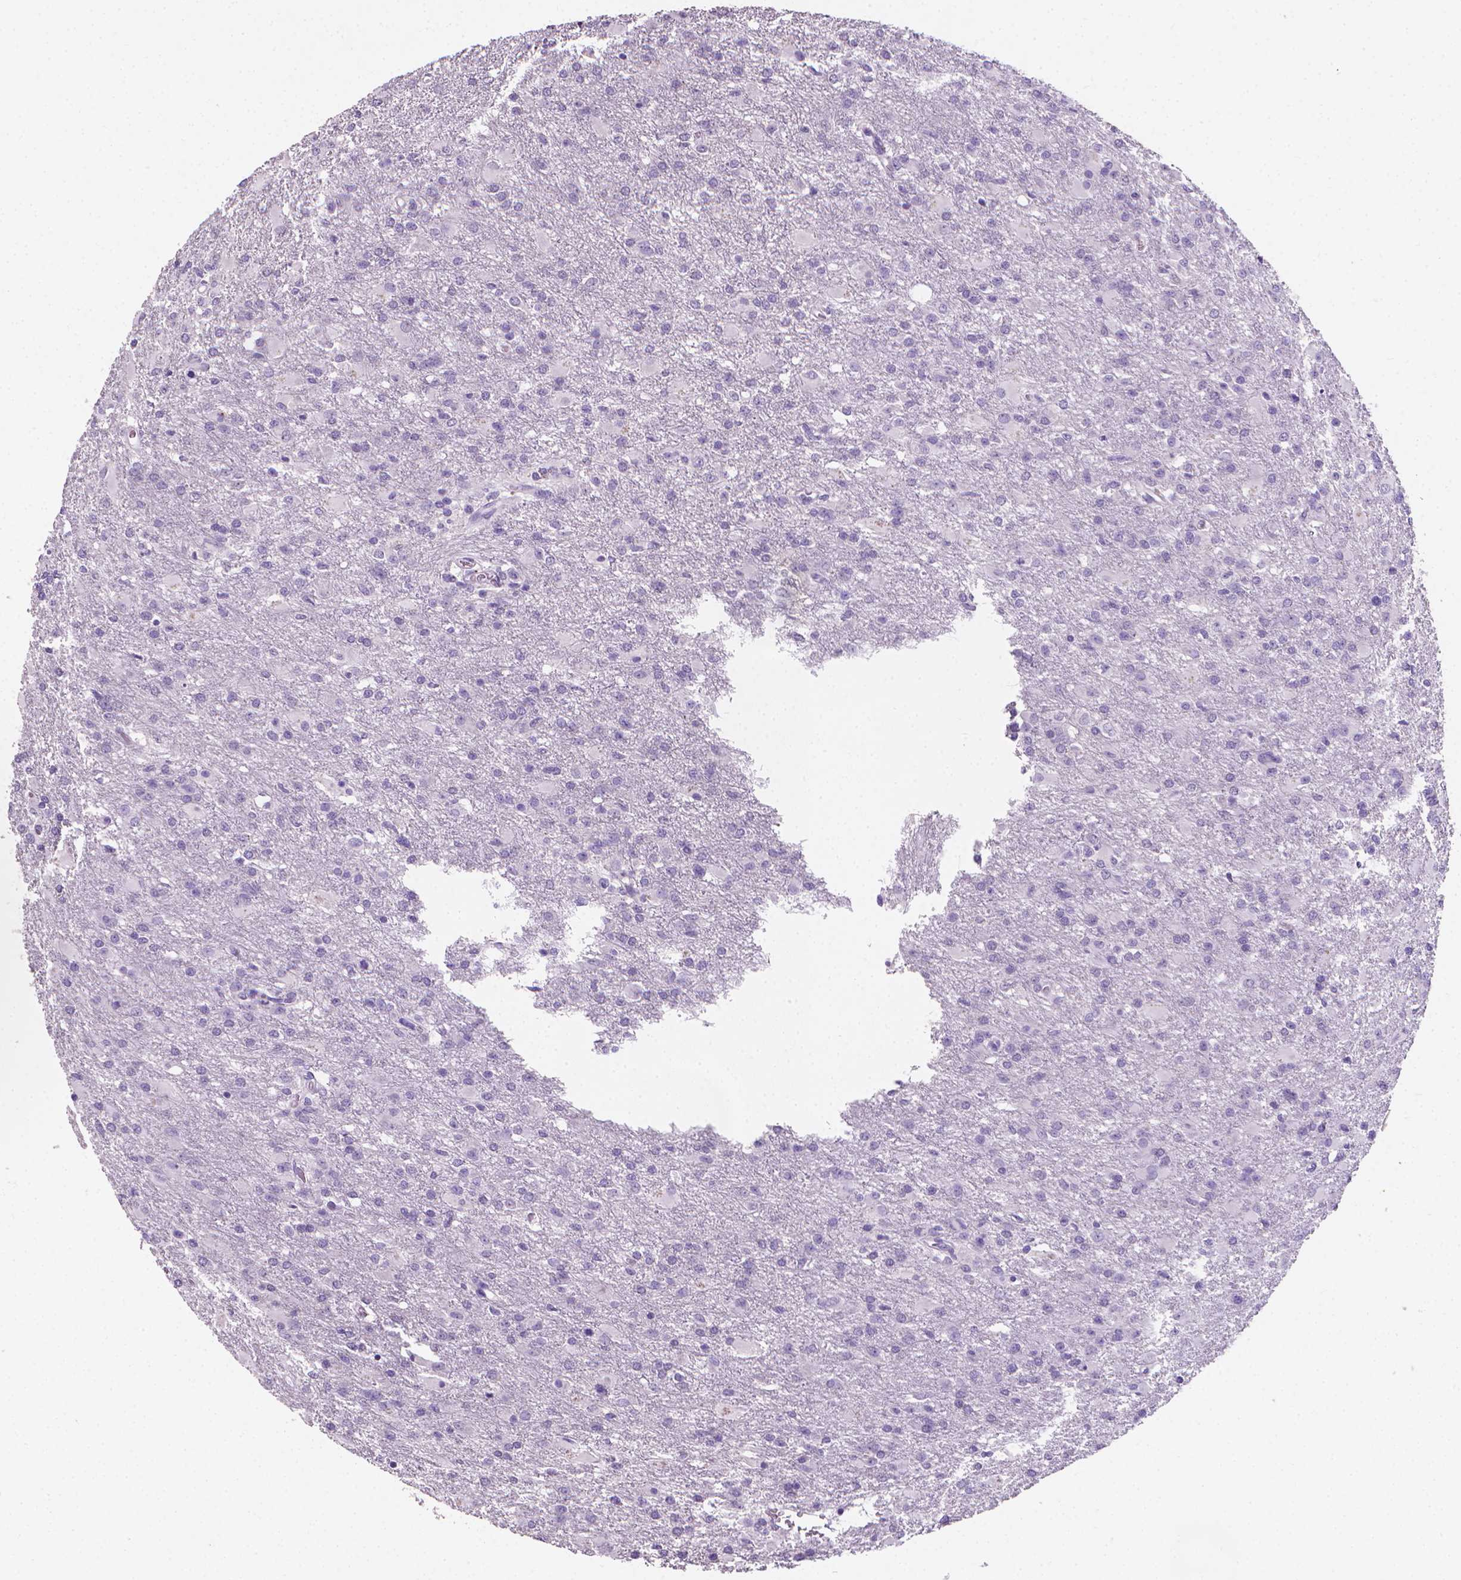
{"staining": {"intensity": "negative", "quantity": "none", "location": "none"}, "tissue": "glioma", "cell_type": "Tumor cells", "image_type": "cancer", "snomed": [{"axis": "morphology", "description": "Glioma, malignant, High grade"}, {"axis": "topography", "description": "Brain"}], "caption": "An immunohistochemistry histopathology image of malignant glioma (high-grade) is shown. There is no staining in tumor cells of malignant glioma (high-grade).", "gene": "XPNPEP2", "patient": {"sex": "male", "age": 68}}